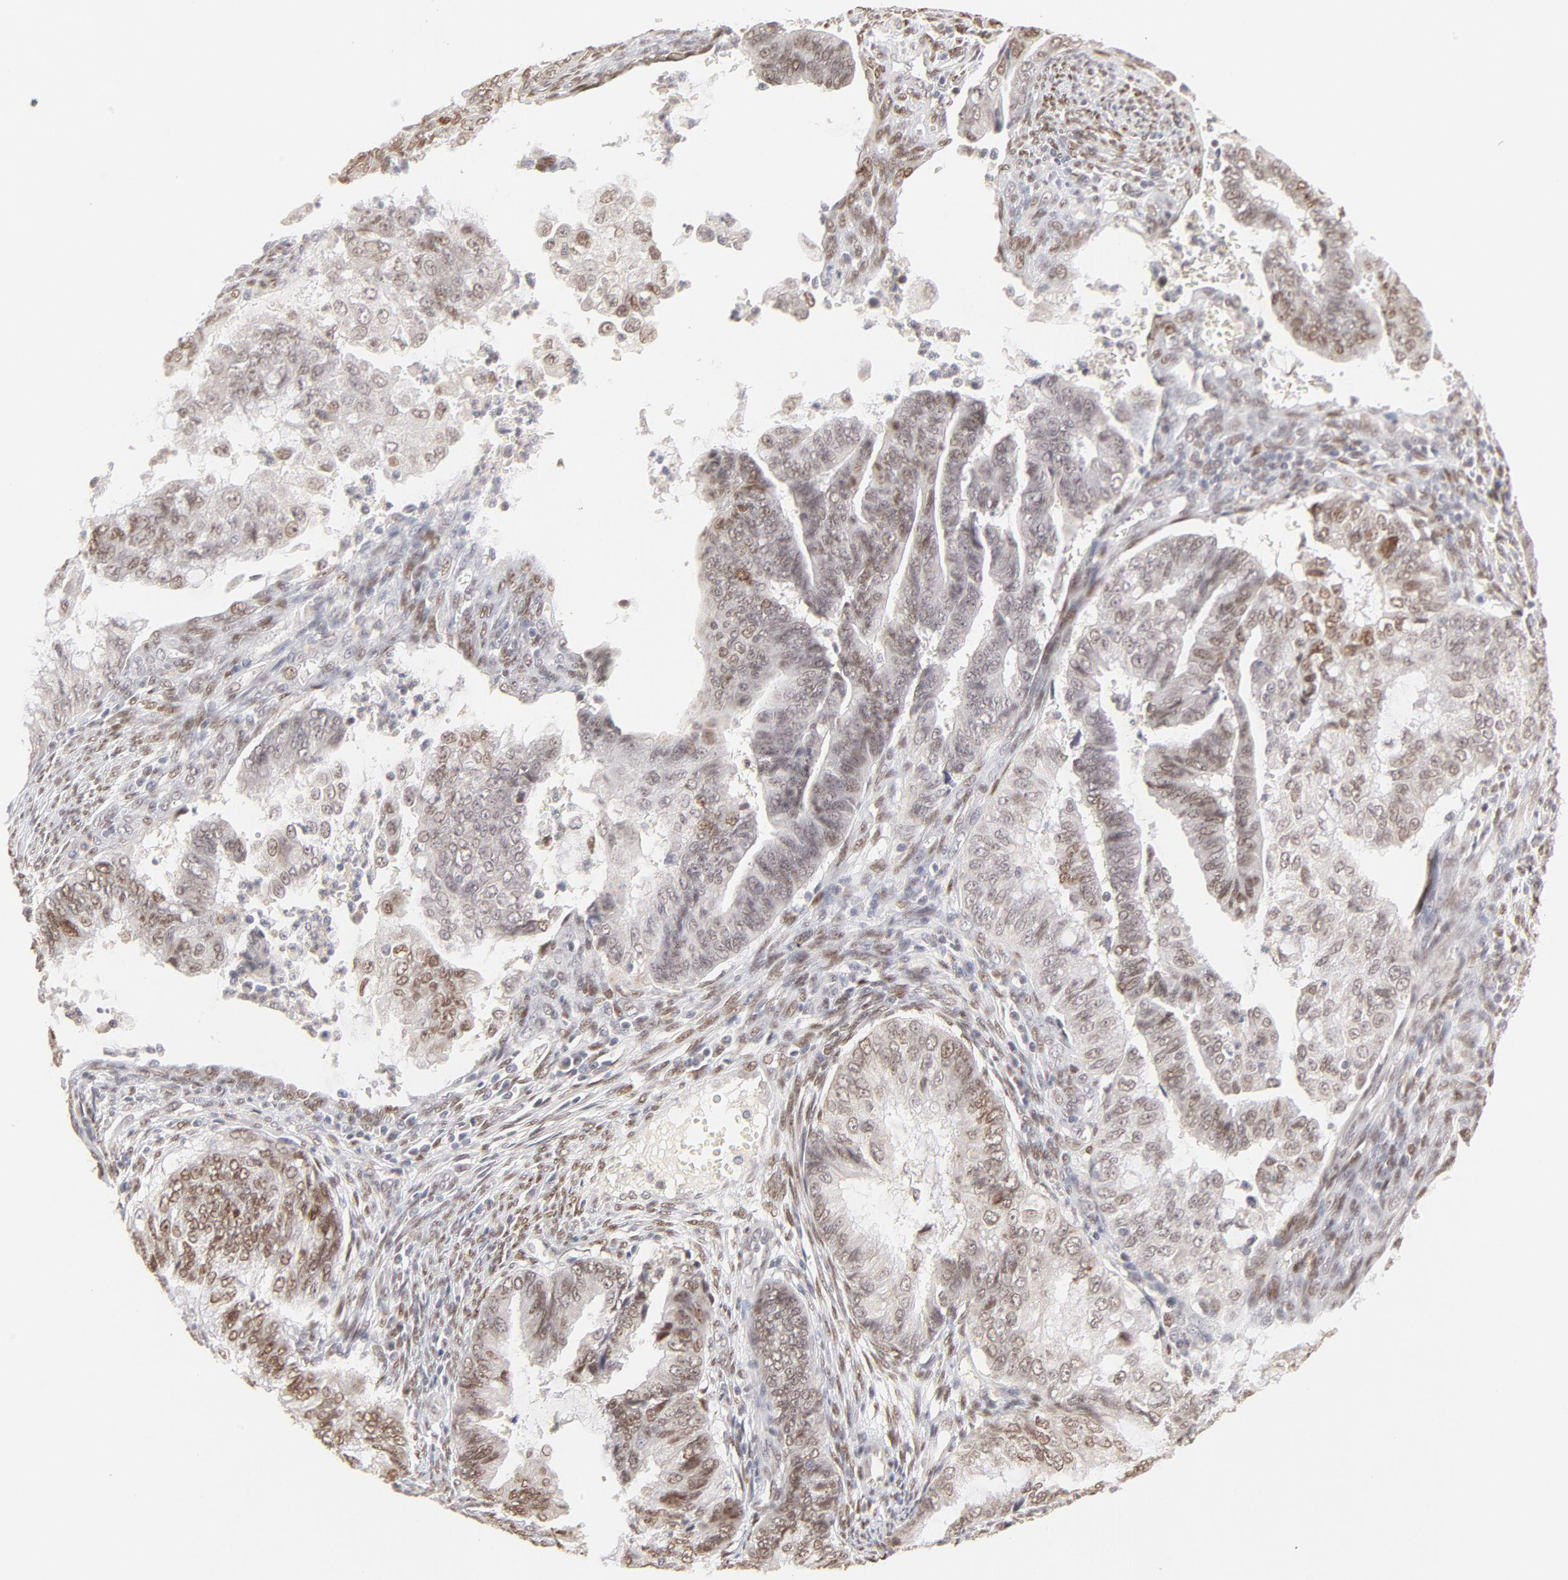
{"staining": {"intensity": "moderate", "quantity": "25%-75%", "location": "nuclear"}, "tissue": "endometrial cancer", "cell_type": "Tumor cells", "image_type": "cancer", "snomed": [{"axis": "morphology", "description": "Adenocarcinoma, NOS"}, {"axis": "topography", "description": "Endometrium"}], "caption": "About 25%-75% of tumor cells in human endometrial cancer demonstrate moderate nuclear protein expression as visualized by brown immunohistochemical staining.", "gene": "PBX3", "patient": {"sex": "female", "age": 75}}